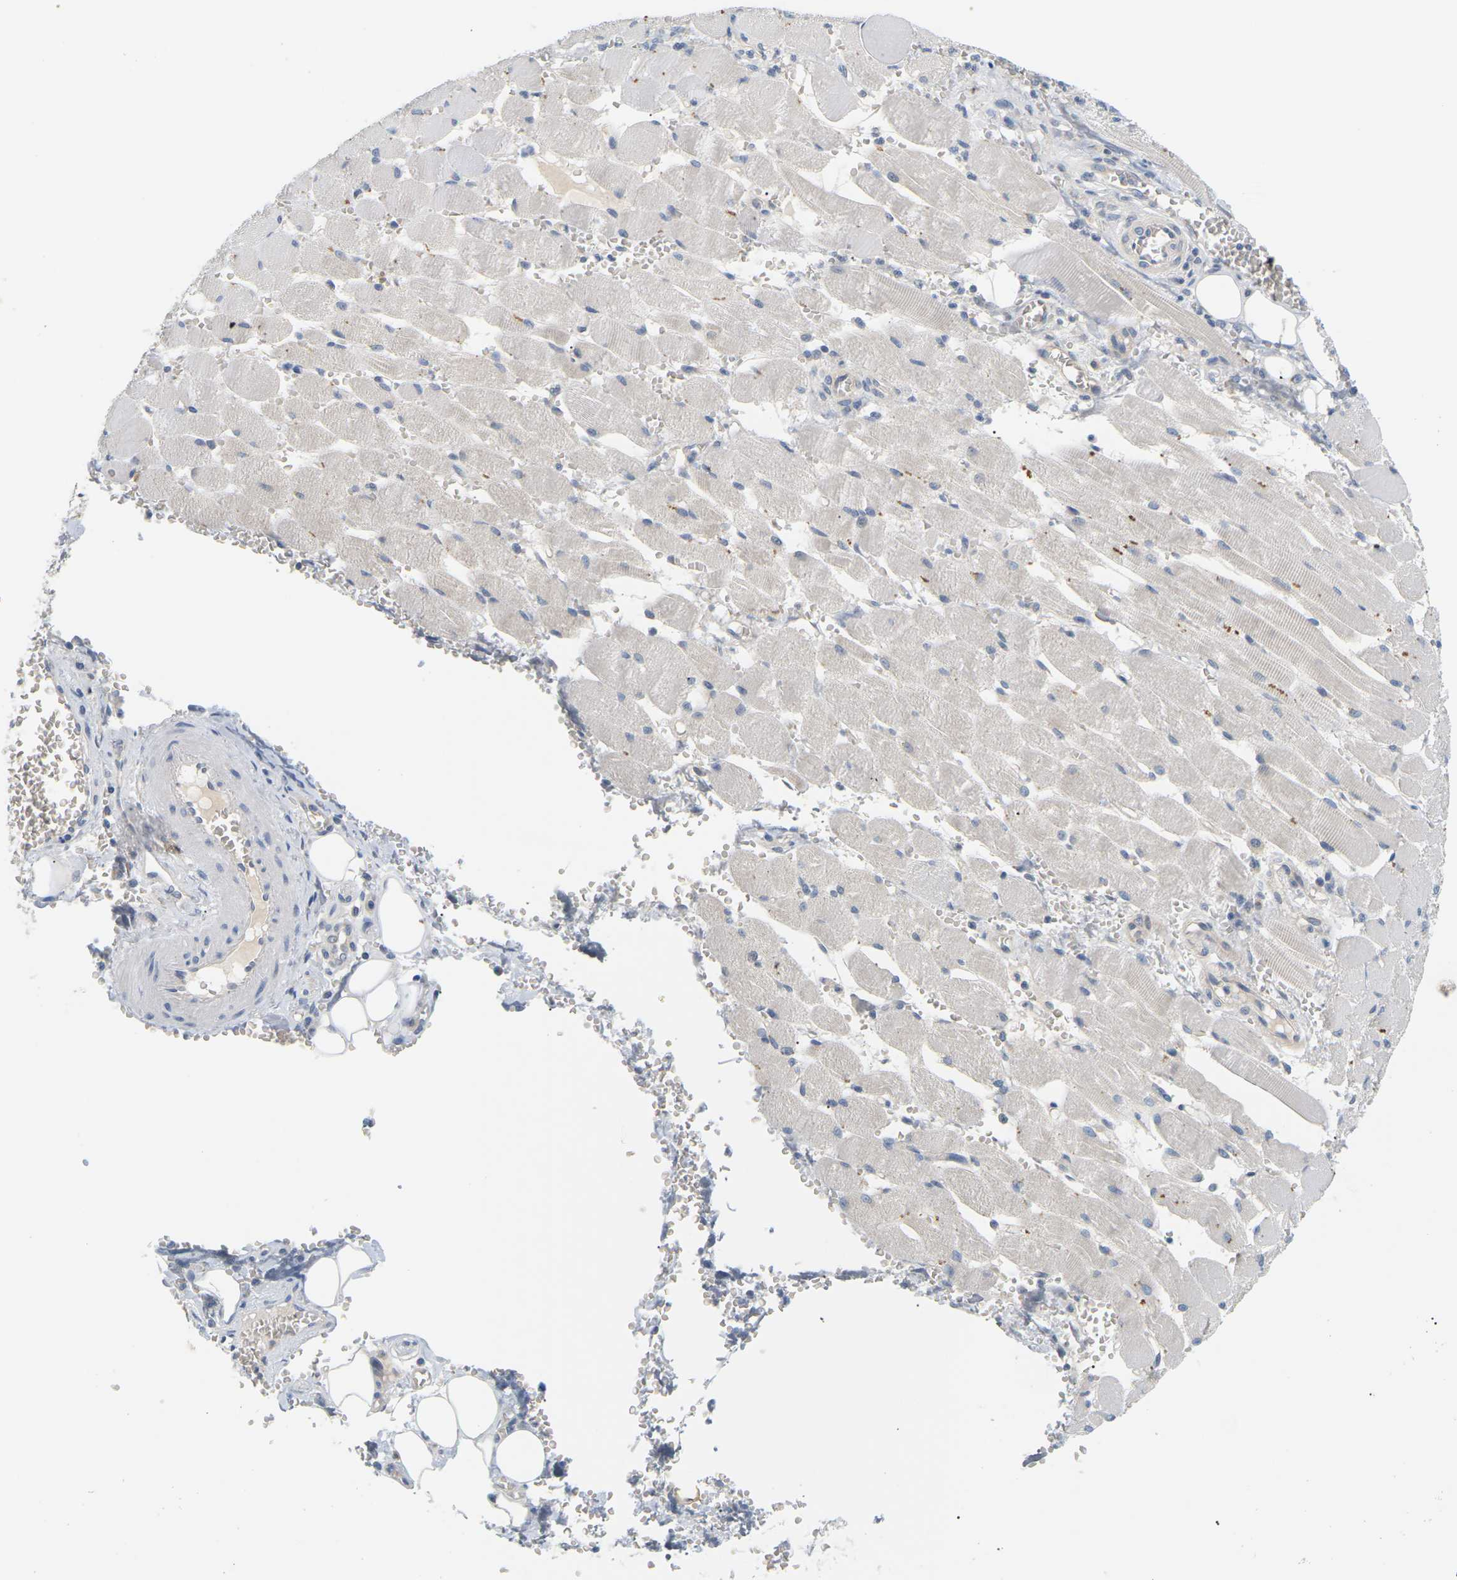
{"staining": {"intensity": "negative", "quantity": "none", "location": "none"}, "tissue": "adipose tissue", "cell_type": "Adipocytes", "image_type": "normal", "snomed": [{"axis": "morphology", "description": "Squamous cell carcinoma, NOS"}, {"axis": "topography", "description": "Oral tissue"}, {"axis": "topography", "description": "Head-Neck"}], "caption": "Adipose tissue was stained to show a protein in brown. There is no significant positivity in adipocytes. The staining is performed using DAB (3,3'-diaminobenzidine) brown chromogen with nuclei counter-stained in using hematoxylin.", "gene": "EVA1C", "patient": {"sex": "female", "age": 50}}